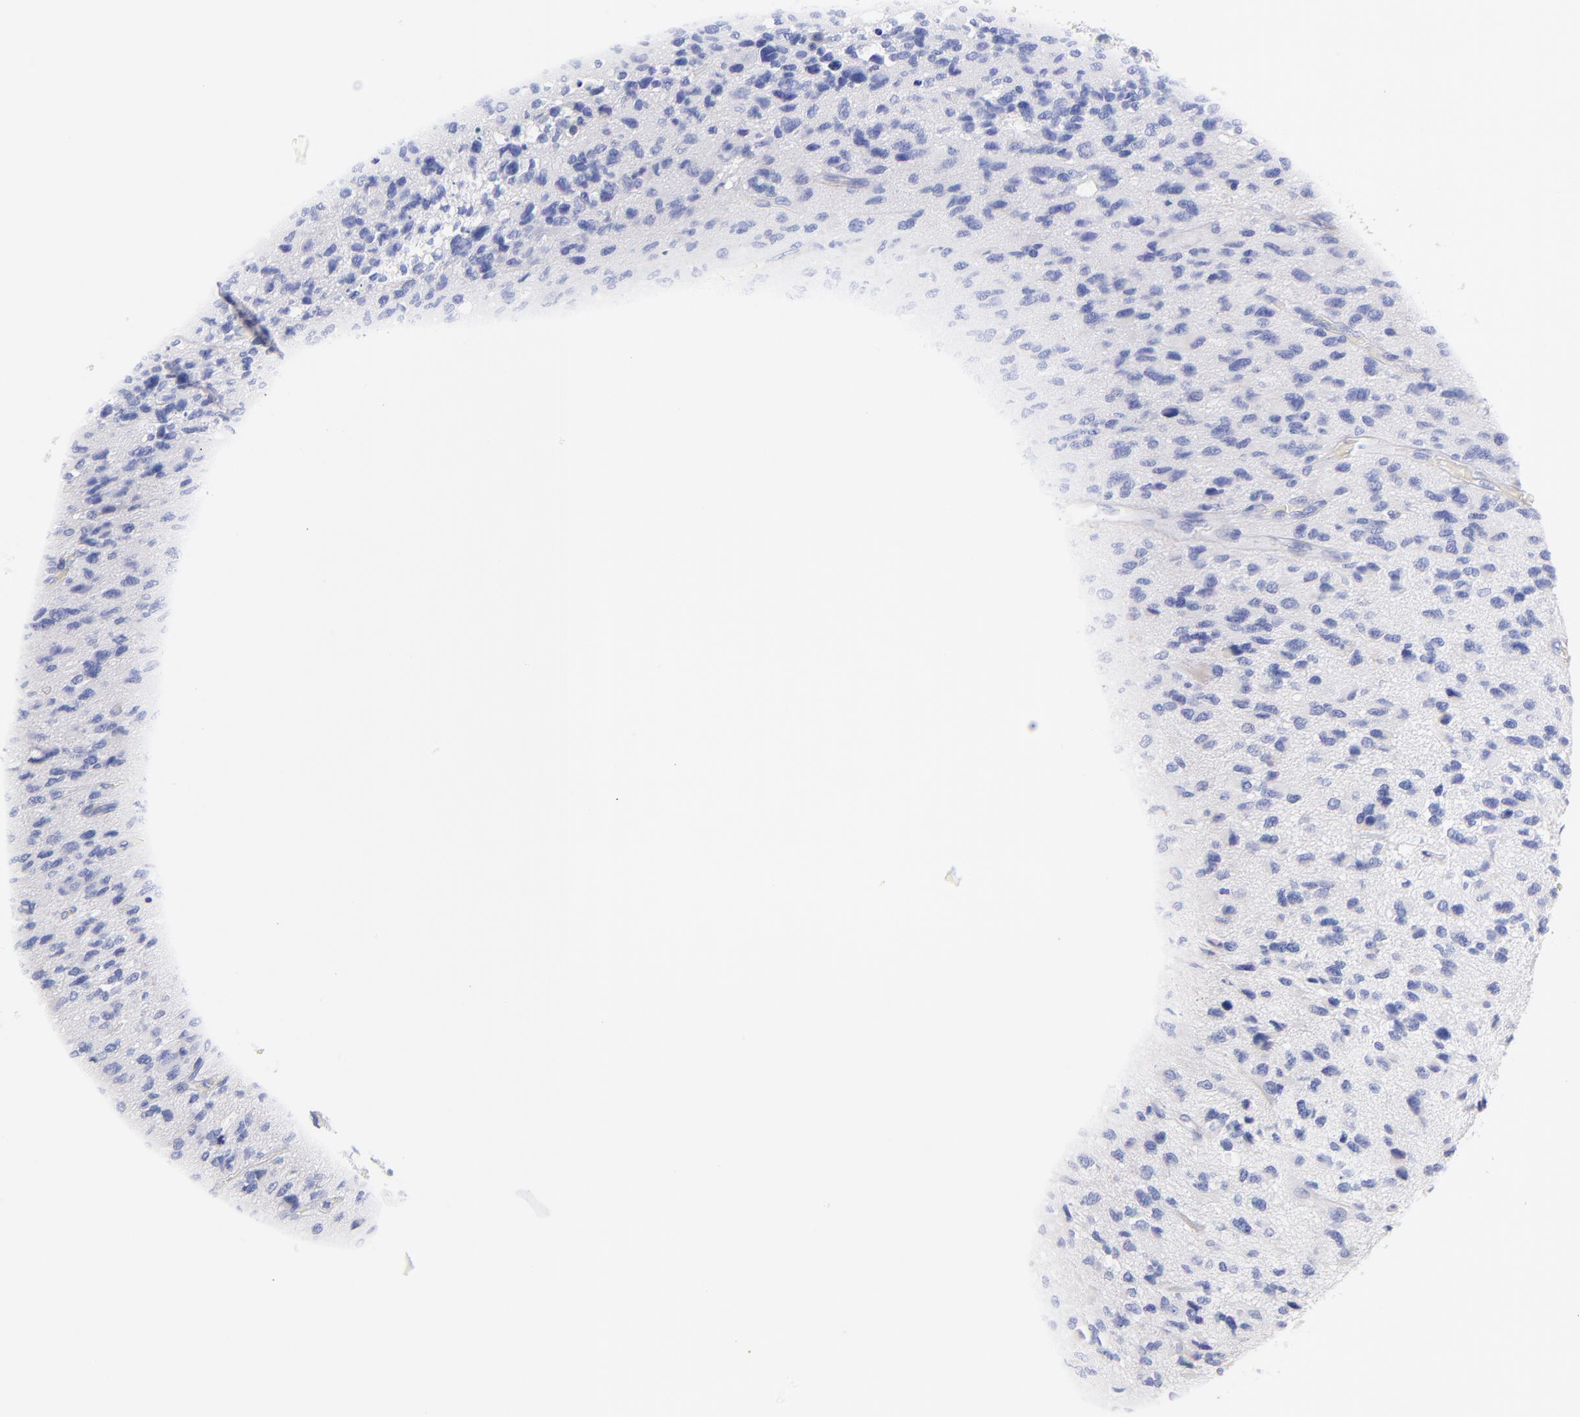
{"staining": {"intensity": "negative", "quantity": "none", "location": "none"}, "tissue": "glioma", "cell_type": "Tumor cells", "image_type": "cancer", "snomed": [{"axis": "morphology", "description": "Glioma, malignant, High grade"}, {"axis": "topography", "description": "Brain"}], "caption": "Tumor cells are negative for protein expression in human malignant glioma (high-grade).", "gene": "C1QTNF6", "patient": {"sex": "male", "age": 69}}